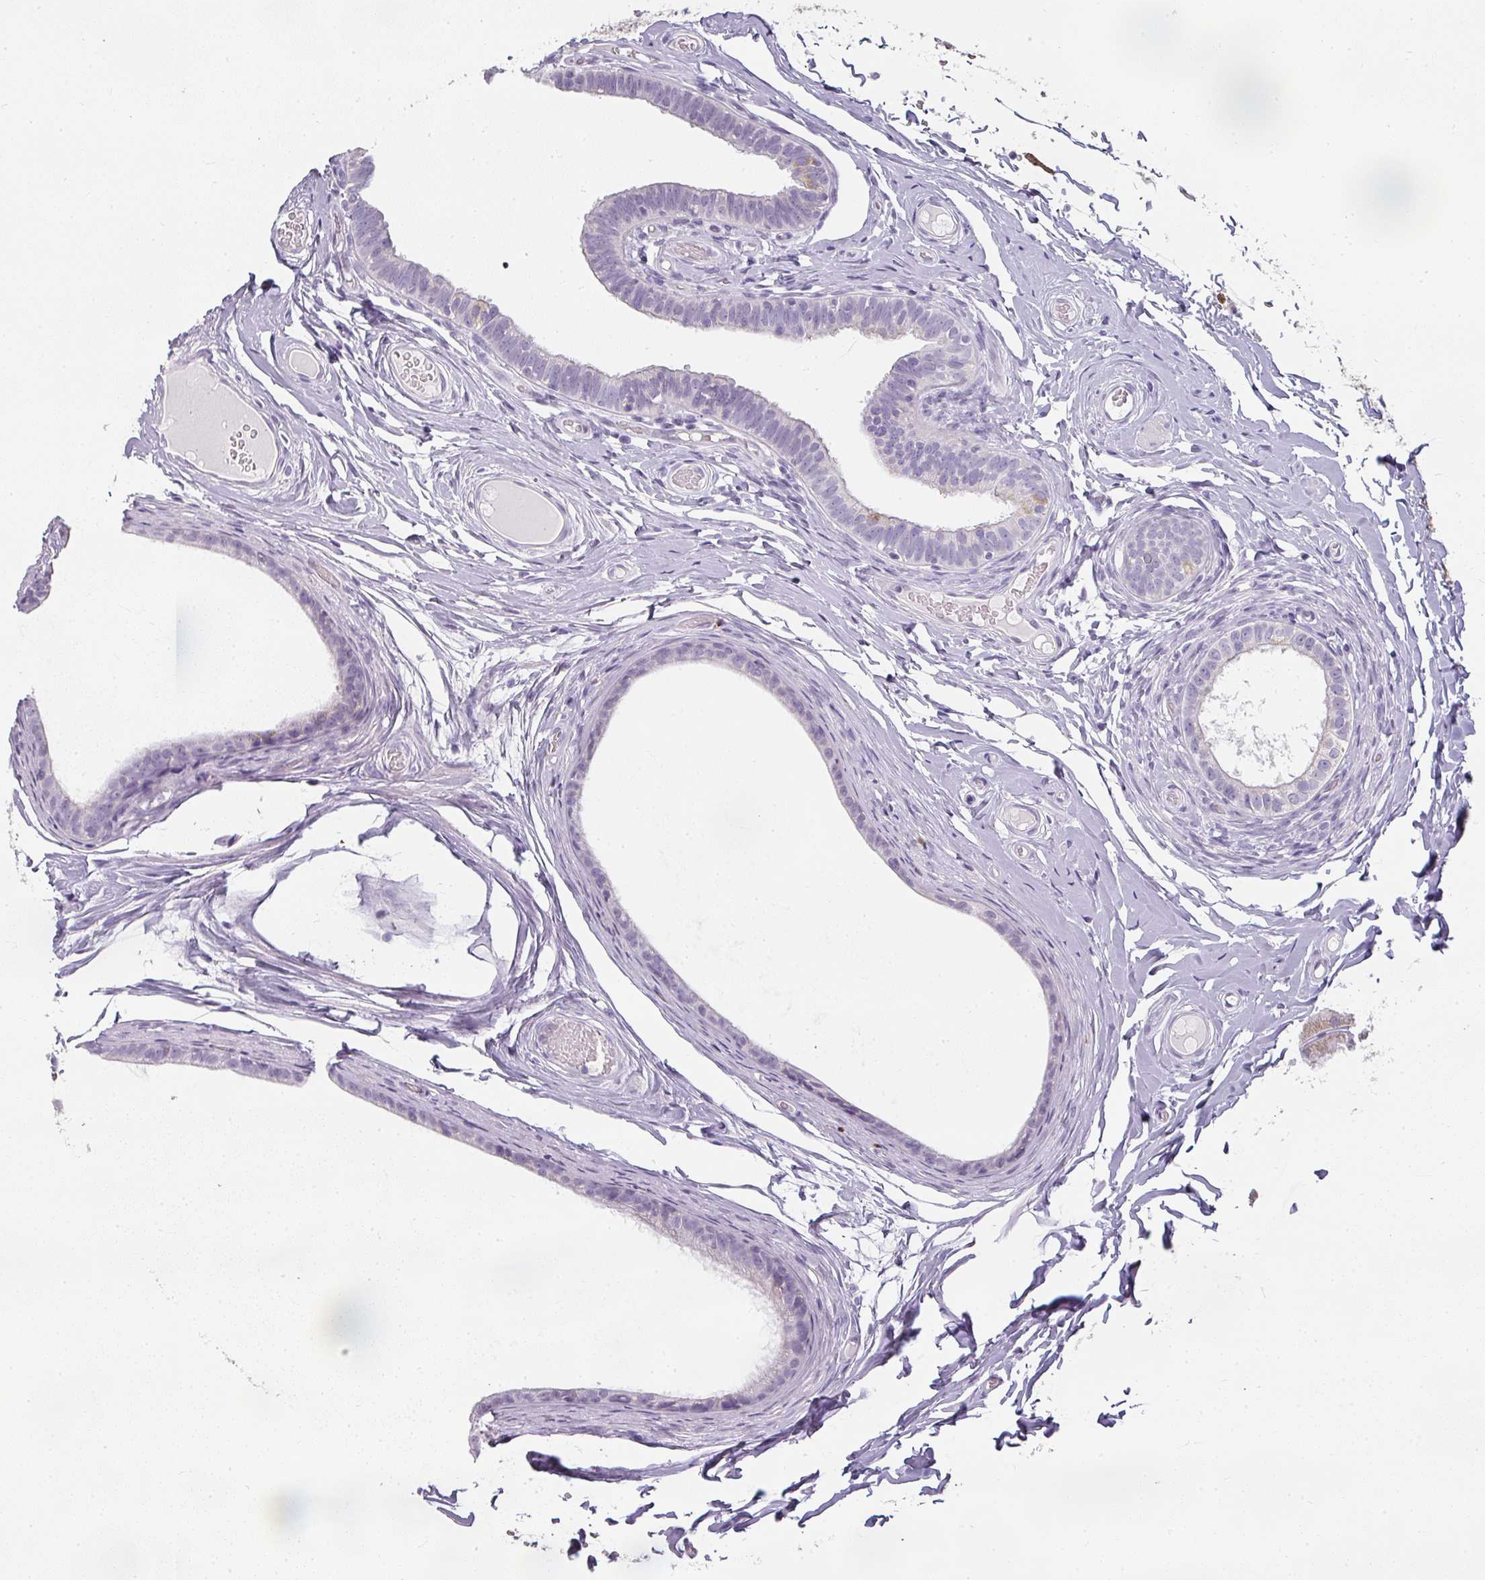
{"staining": {"intensity": "weak", "quantity": "<25%", "location": "cytoplasmic/membranous"}, "tissue": "epididymis", "cell_type": "Glandular cells", "image_type": "normal", "snomed": [{"axis": "morphology", "description": "Normal tissue, NOS"}, {"axis": "morphology", "description": "Carcinoma, Embryonal, NOS"}, {"axis": "topography", "description": "Testis"}, {"axis": "topography", "description": "Epididymis"}], "caption": "Micrograph shows no significant protein positivity in glandular cells of normal epididymis. The staining was performed using DAB to visualize the protein expression in brown, while the nuclei were stained in blue with hematoxylin (Magnification: 20x).", "gene": "CAMP", "patient": {"sex": "male", "age": 36}}